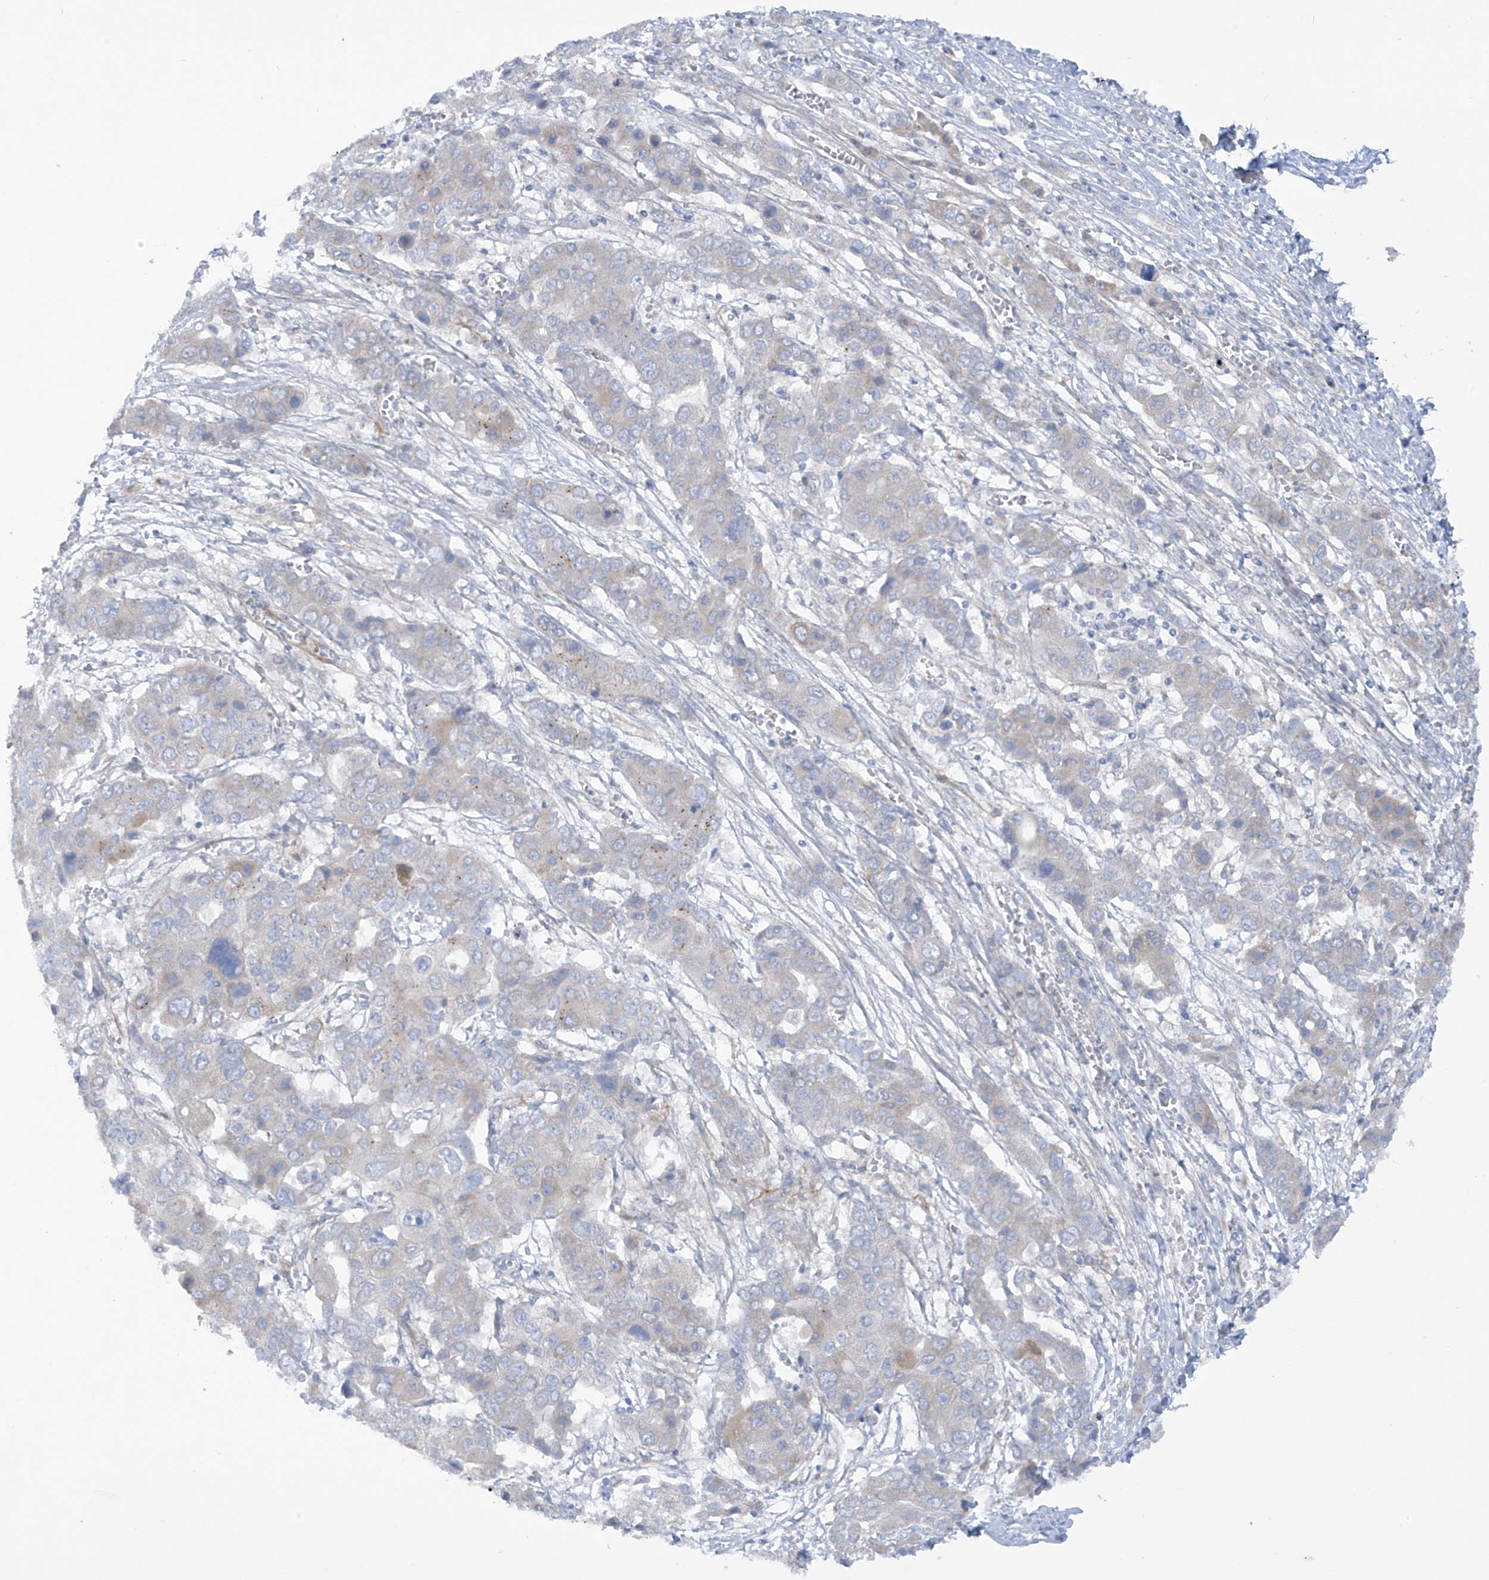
{"staining": {"intensity": "negative", "quantity": "none", "location": "none"}, "tissue": "liver cancer", "cell_type": "Tumor cells", "image_type": "cancer", "snomed": [{"axis": "morphology", "description": "Cholangiocarcinoma"}, {"axis": "topography", "description": "Liver"}], "caption": "Histopathology image shows no protein expression in tumor cells of liver cancer tissue.", "gene": "TRMT2B", "patient": {"sex": "male", "age": 67}}